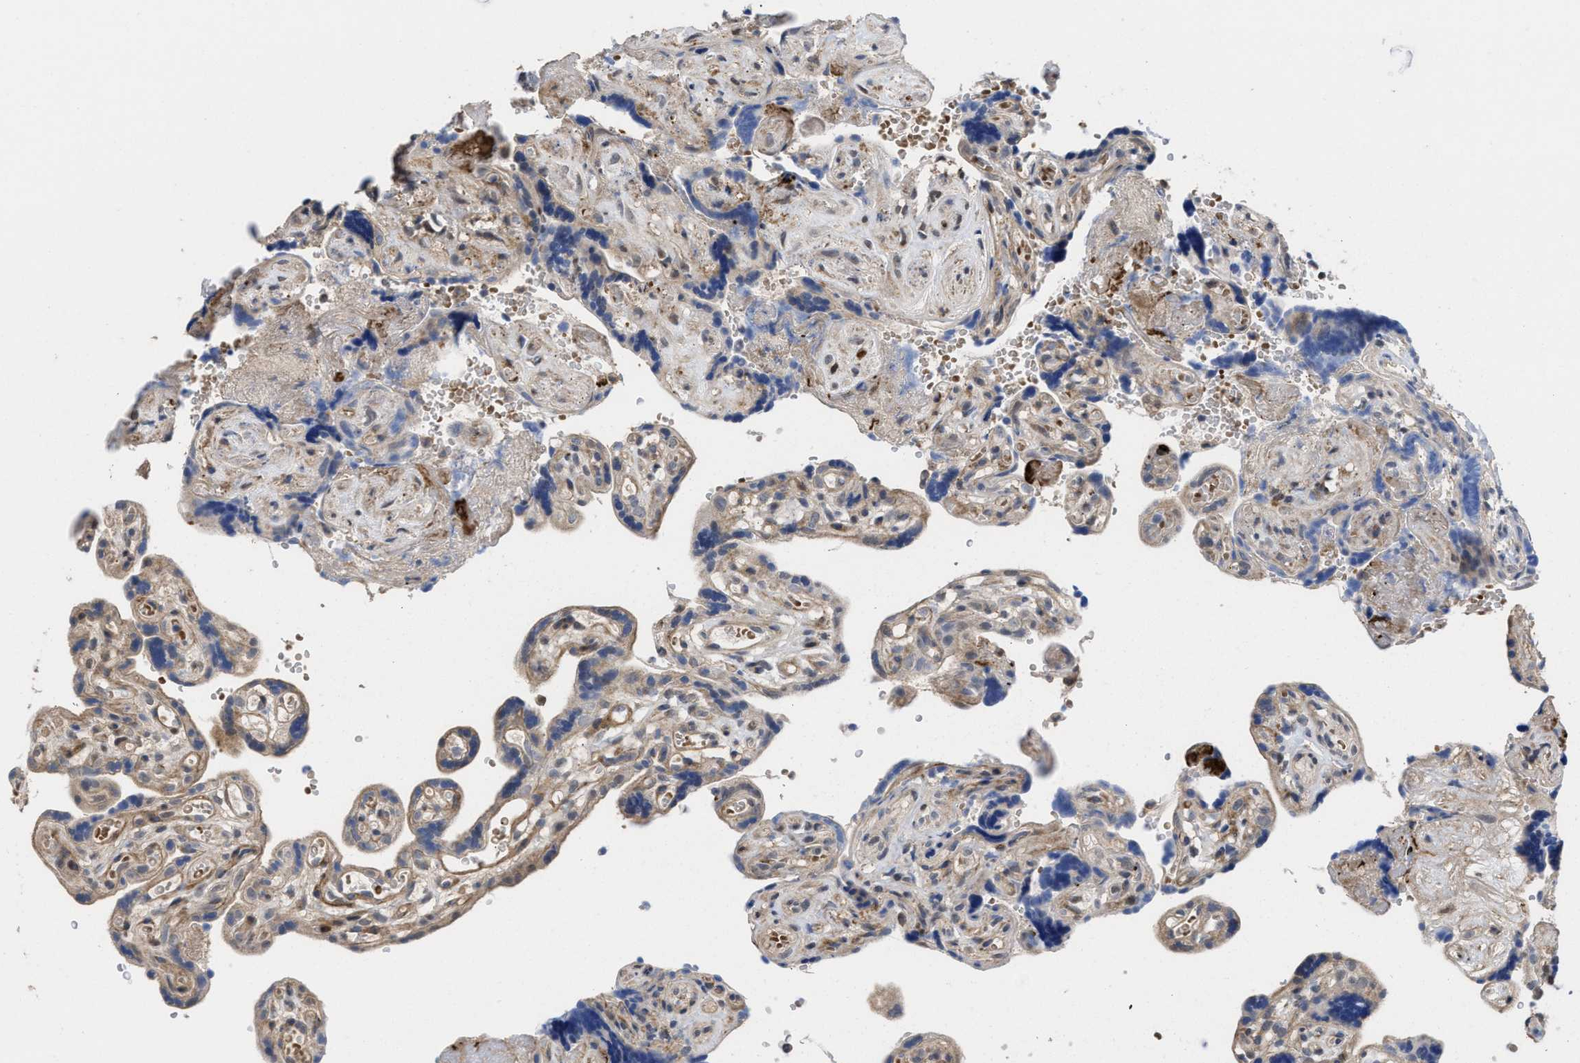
{"staining": {"intensity": "weak", "quantity": "25%-75%", "location": "cytoplasmic/membranous"}, "tissue": "placenta", "cell_type": "Trophoblastic cells", "image_type": "normal", "snomed": [{"axis": "morphology", "description": "Normal tissue, NOS"}, {"axis": "topography", "description": "Placenta"}], "caption": "Trophoblastic cells show low levels of weak cytoplasmic/membranous staining in about 25%-75% of cells in normal placenta. Using DAB (brown) and hematoxylin (blue) stains, captured at high magnification using brightfield microscopy.", "gene": "PTPRE", "patient": {"sex": "female", "age": 30}}